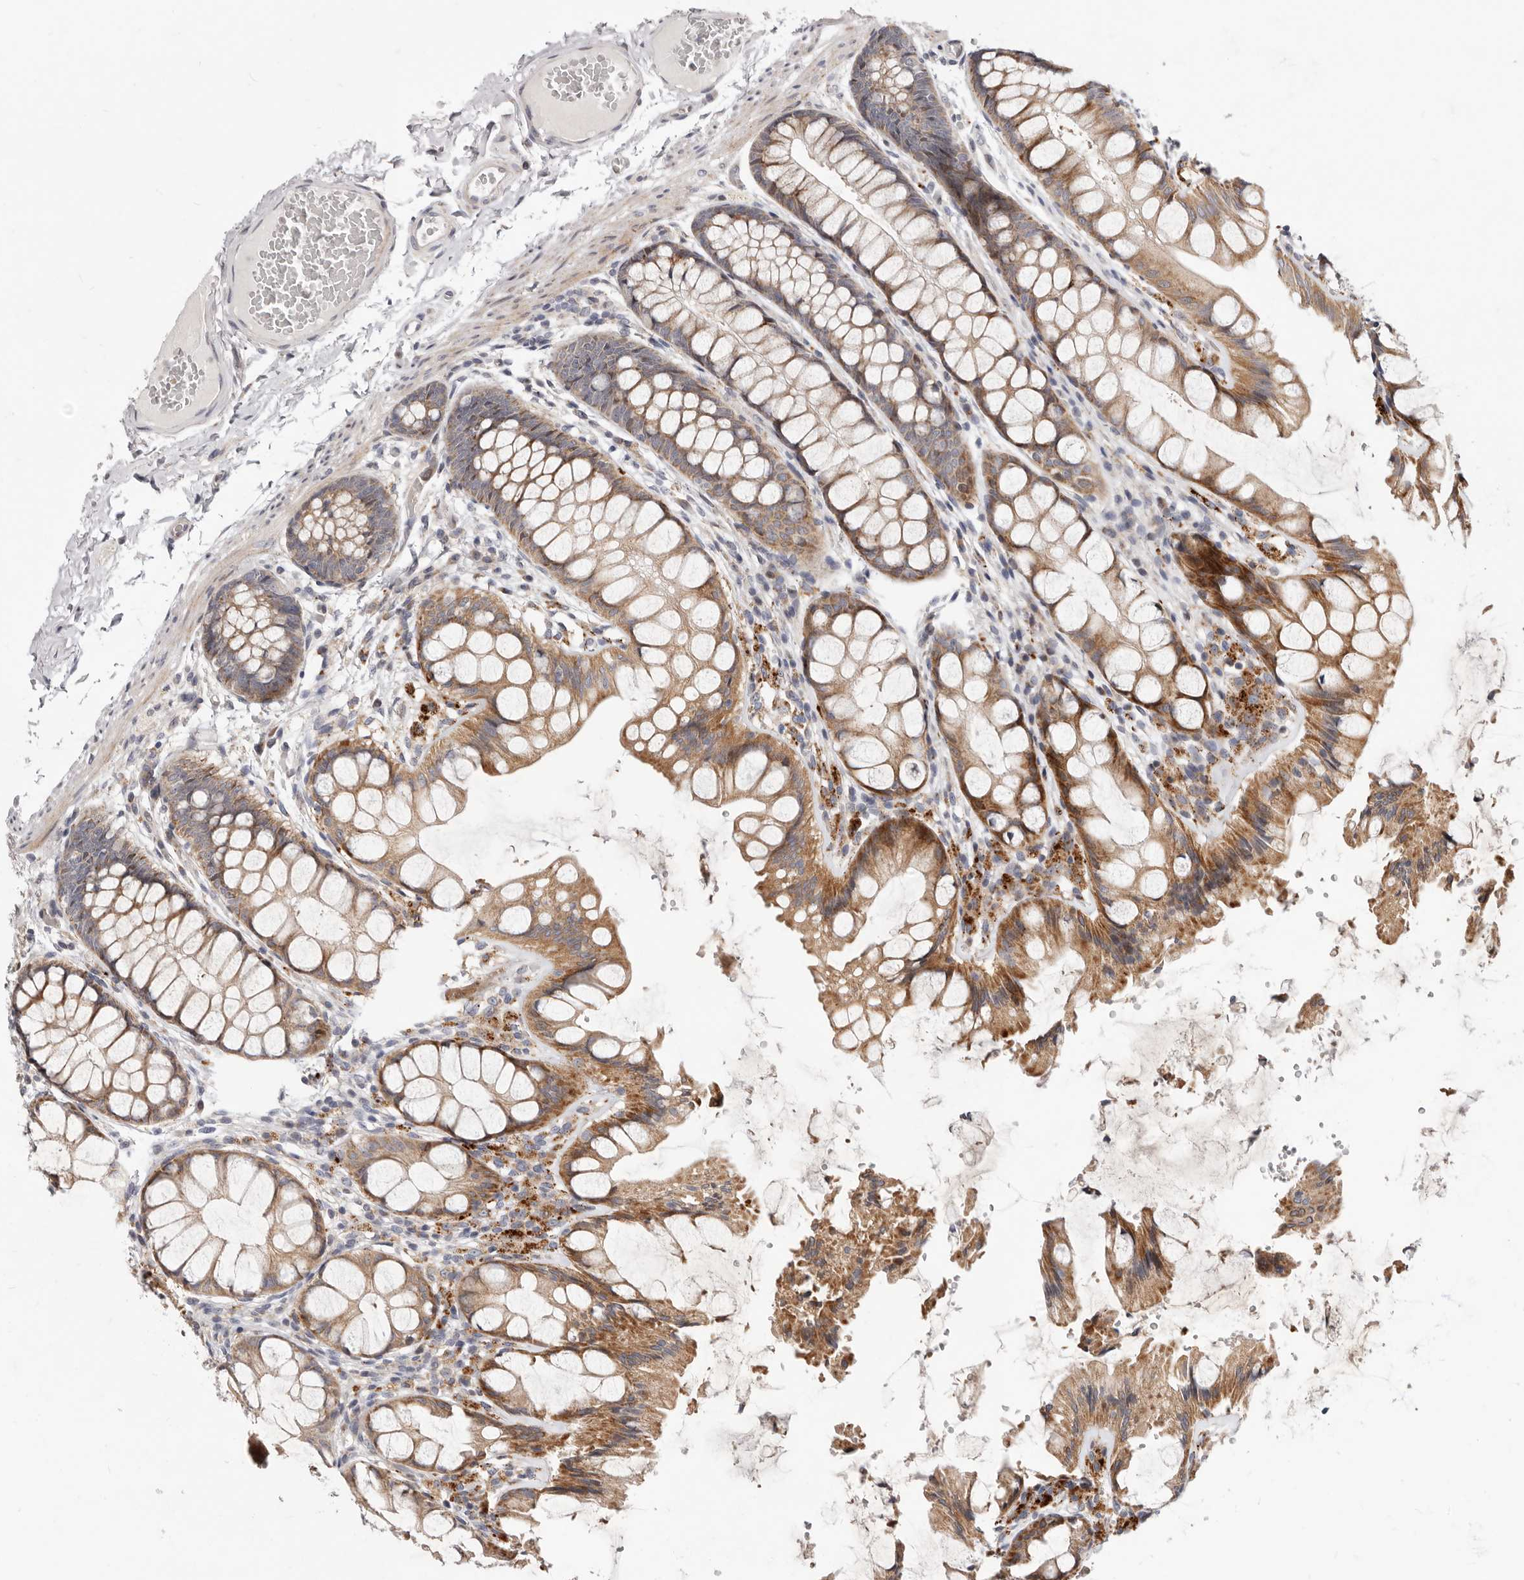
{"staining": {"intensity": "negative", "quantity": "none", "location": "none"}, "tissue": "colon", "cell_type": "Endothelial cells", "image_type": "normal", "snomed": [{"axis": "morphology", "description": "Normal tissue, NOS"}, {"axis": "topography", "description": "Colon"}], "caption": "Immunohistochemistry of unremarkable human colon demonstrates no staining in endothelial cells.", "gene": "TOR3A", "patient": {"sex": "male", "age": 47}}